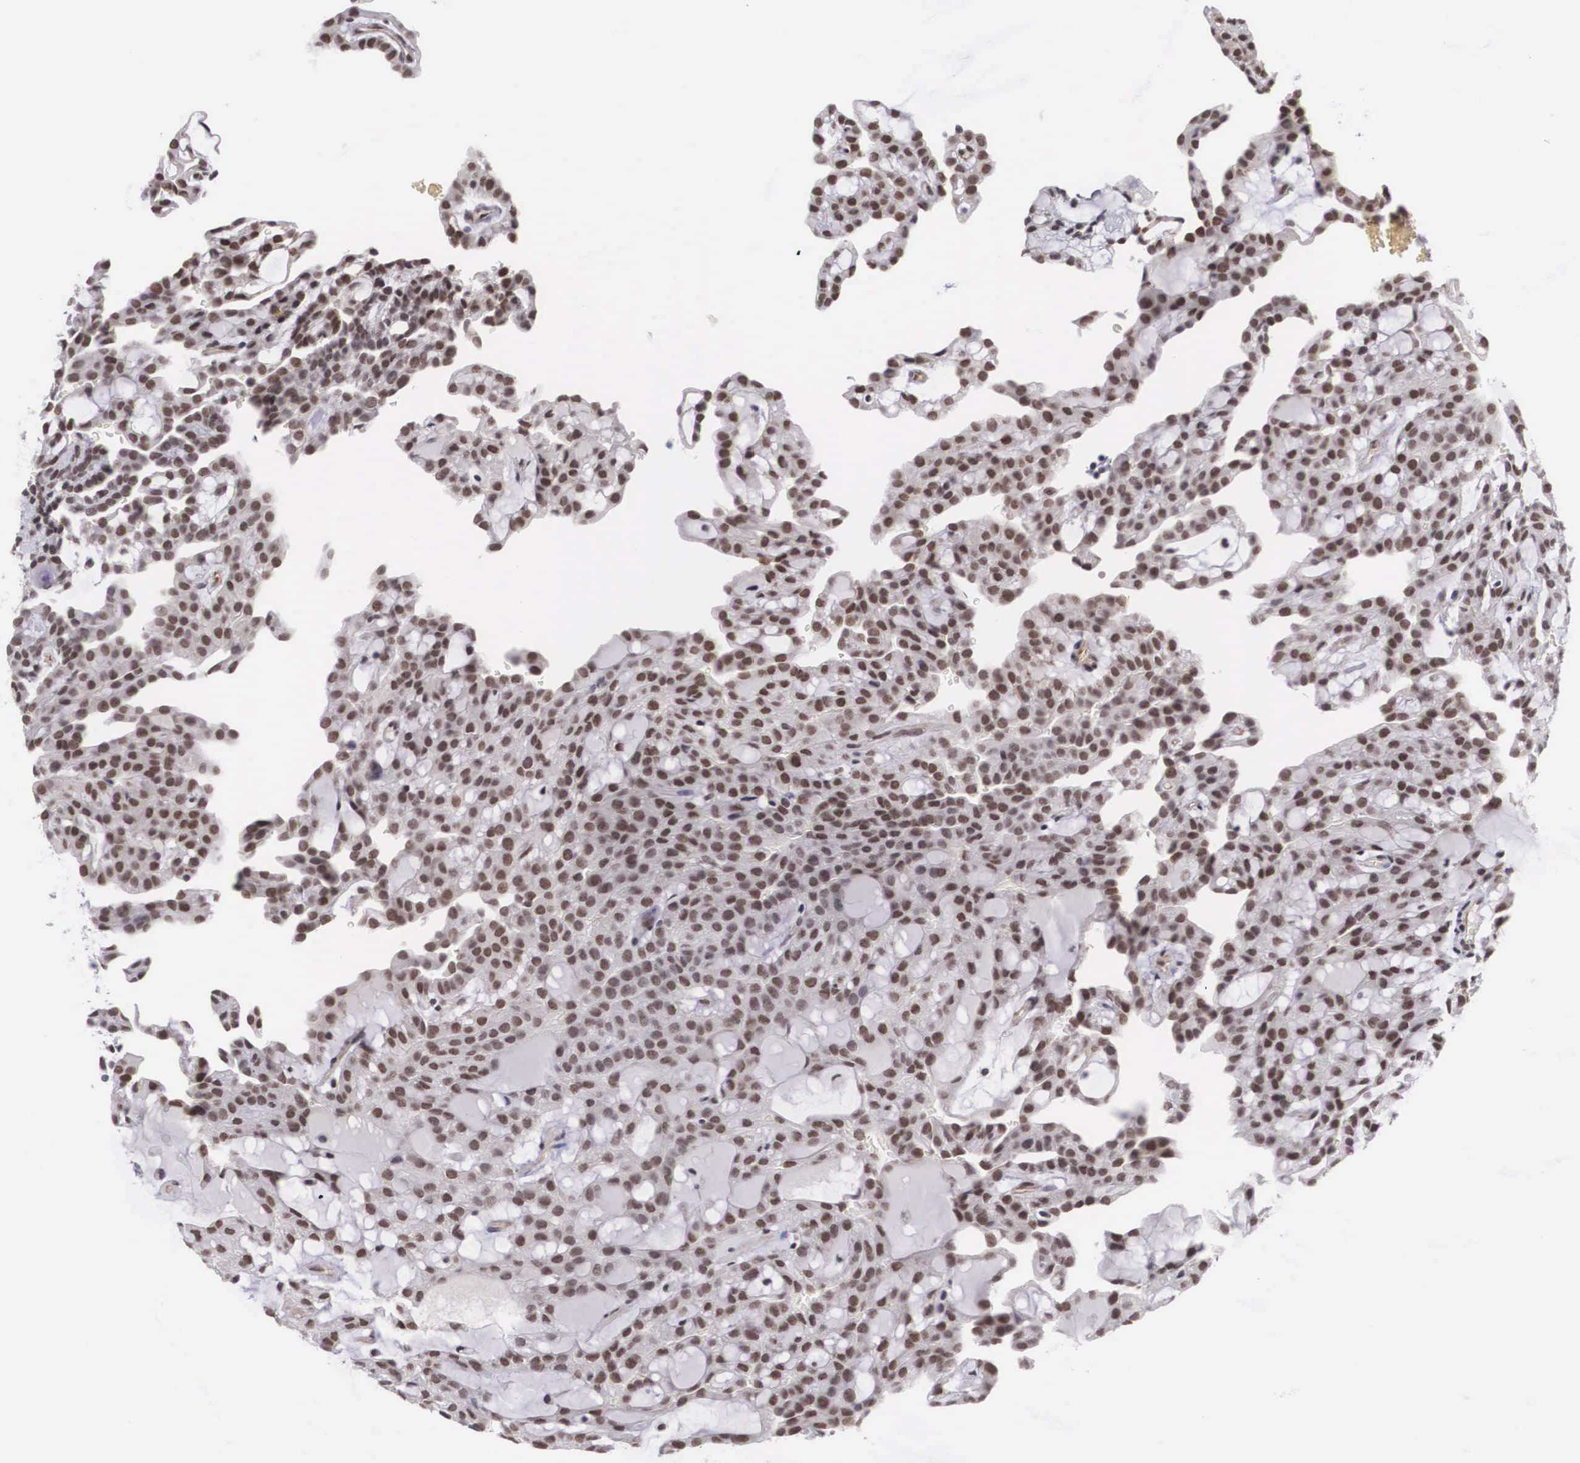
{"staining": {"intensity": "weak", "quantity": ">75%", "location": "nuclear"}, "tissue": "renal cancer", "cell_type": "Tumor cells", "image_type": "cancer", "snomed": [{"axis": "morphology", "description": "Adenocarcinoma, NOS"}, {"axis": "topography", "description": "Kidney"}], "caption": "This photomicrograph demonstrates IHC staining of adenocarcinoma (renal), with low weak nuclear staining in about >75% of tumor cells.", "gene": "MORC2", "patient": {"sex": "male", "age": 63}}